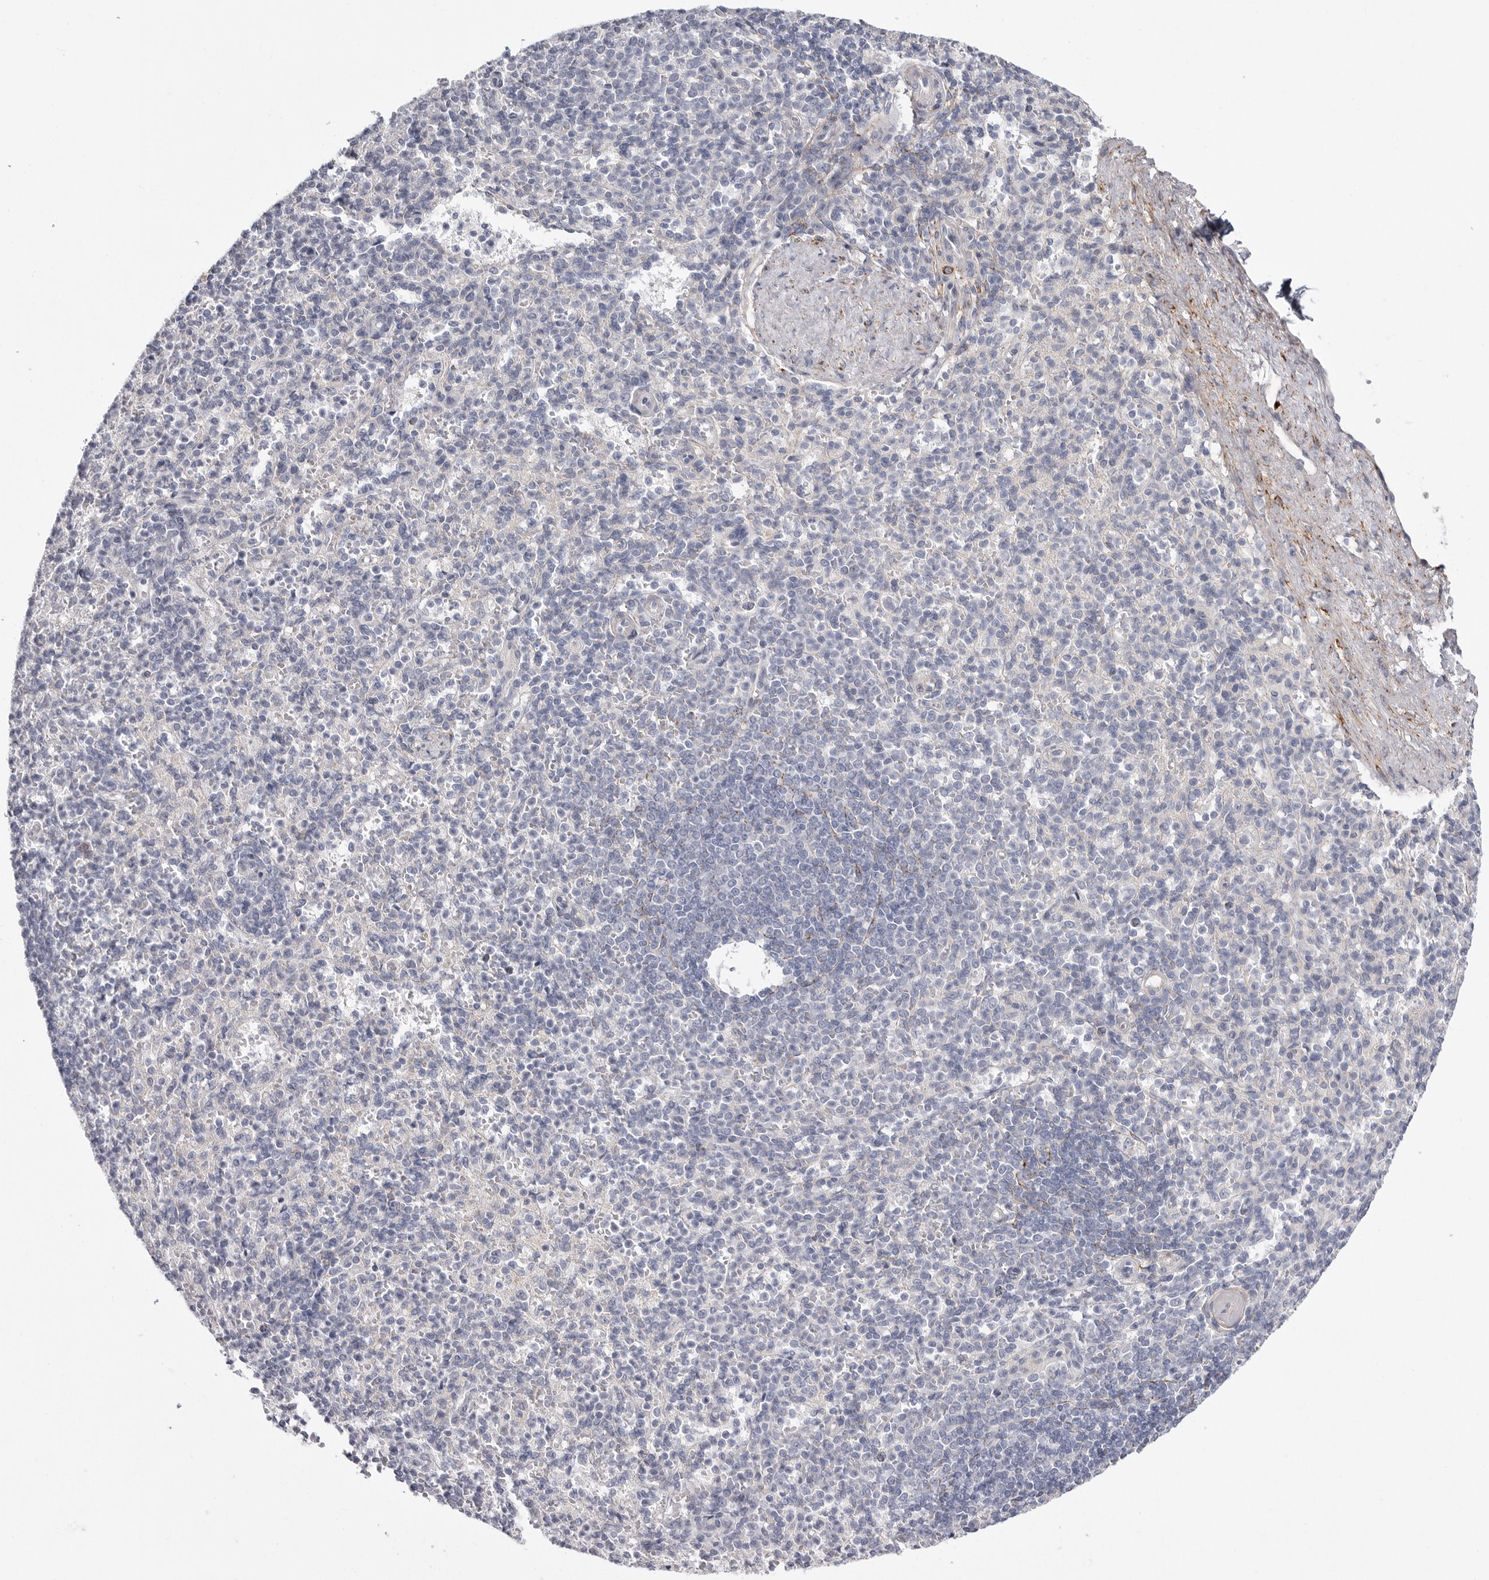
{"staining": {"intensity": "negative", "quantity": "none", "location": "none"}, "tissue": "spleen", "cell_type": "Cells in red pulp", "image_type": "normal", "snomed": [{"axis": "morphology", "description": "Normal tissue, NOS"}, {"axis": "topography", "description": "Spleen"}], "caption": "Unremarkable spleen was stained to show a protein in brown. There is no significant staining in cells in red pulp. (DAB immunohistochemistry visualized using brightfield microscopy, high magnification).", "gene": "ELP3", "patient": {"sex": "female", "age": 74}}